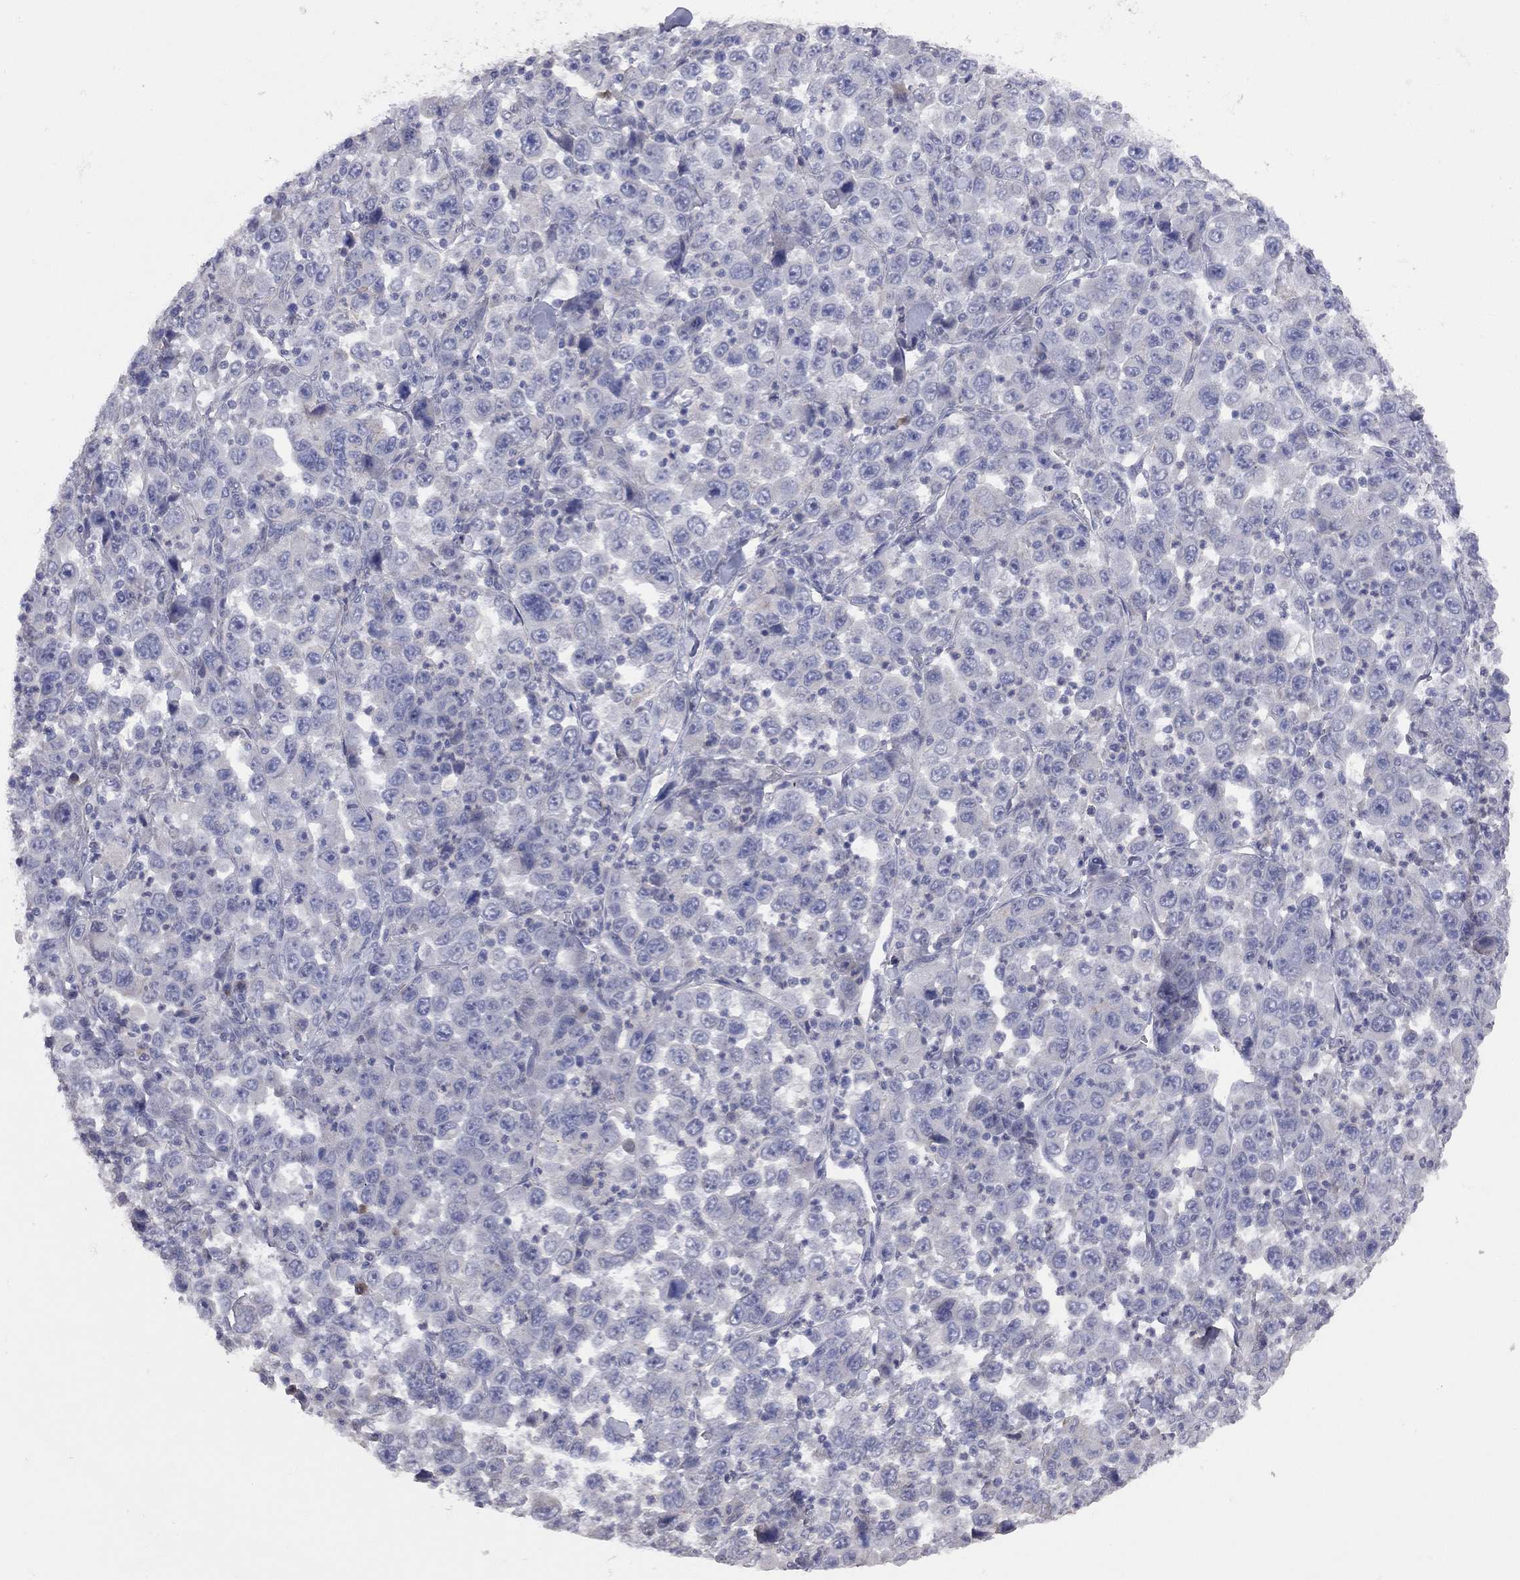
{"staining": {"intensity": "negative", "quantity": "none", "location": "none"}, "tissue": "stomach cancer", "cell_type": "Tumor cells", "image_type": "cancer", "snomed": [{"axis": "morphology", "description": "Normal tissue, NOS"}, {"axis": "morphology", "description": "Adenocarcinoma, NOS"}, {"axis": "topography", "description": "Stomach, upper"}, {"axis": "topography", "description": "Stomach"}], "caption": "This is an immunohistochemistry image of stomach cancer. There is no expression in tumor cells.", "gene": "KCNB1", "patient": {"sex": "male", "age": 59}}